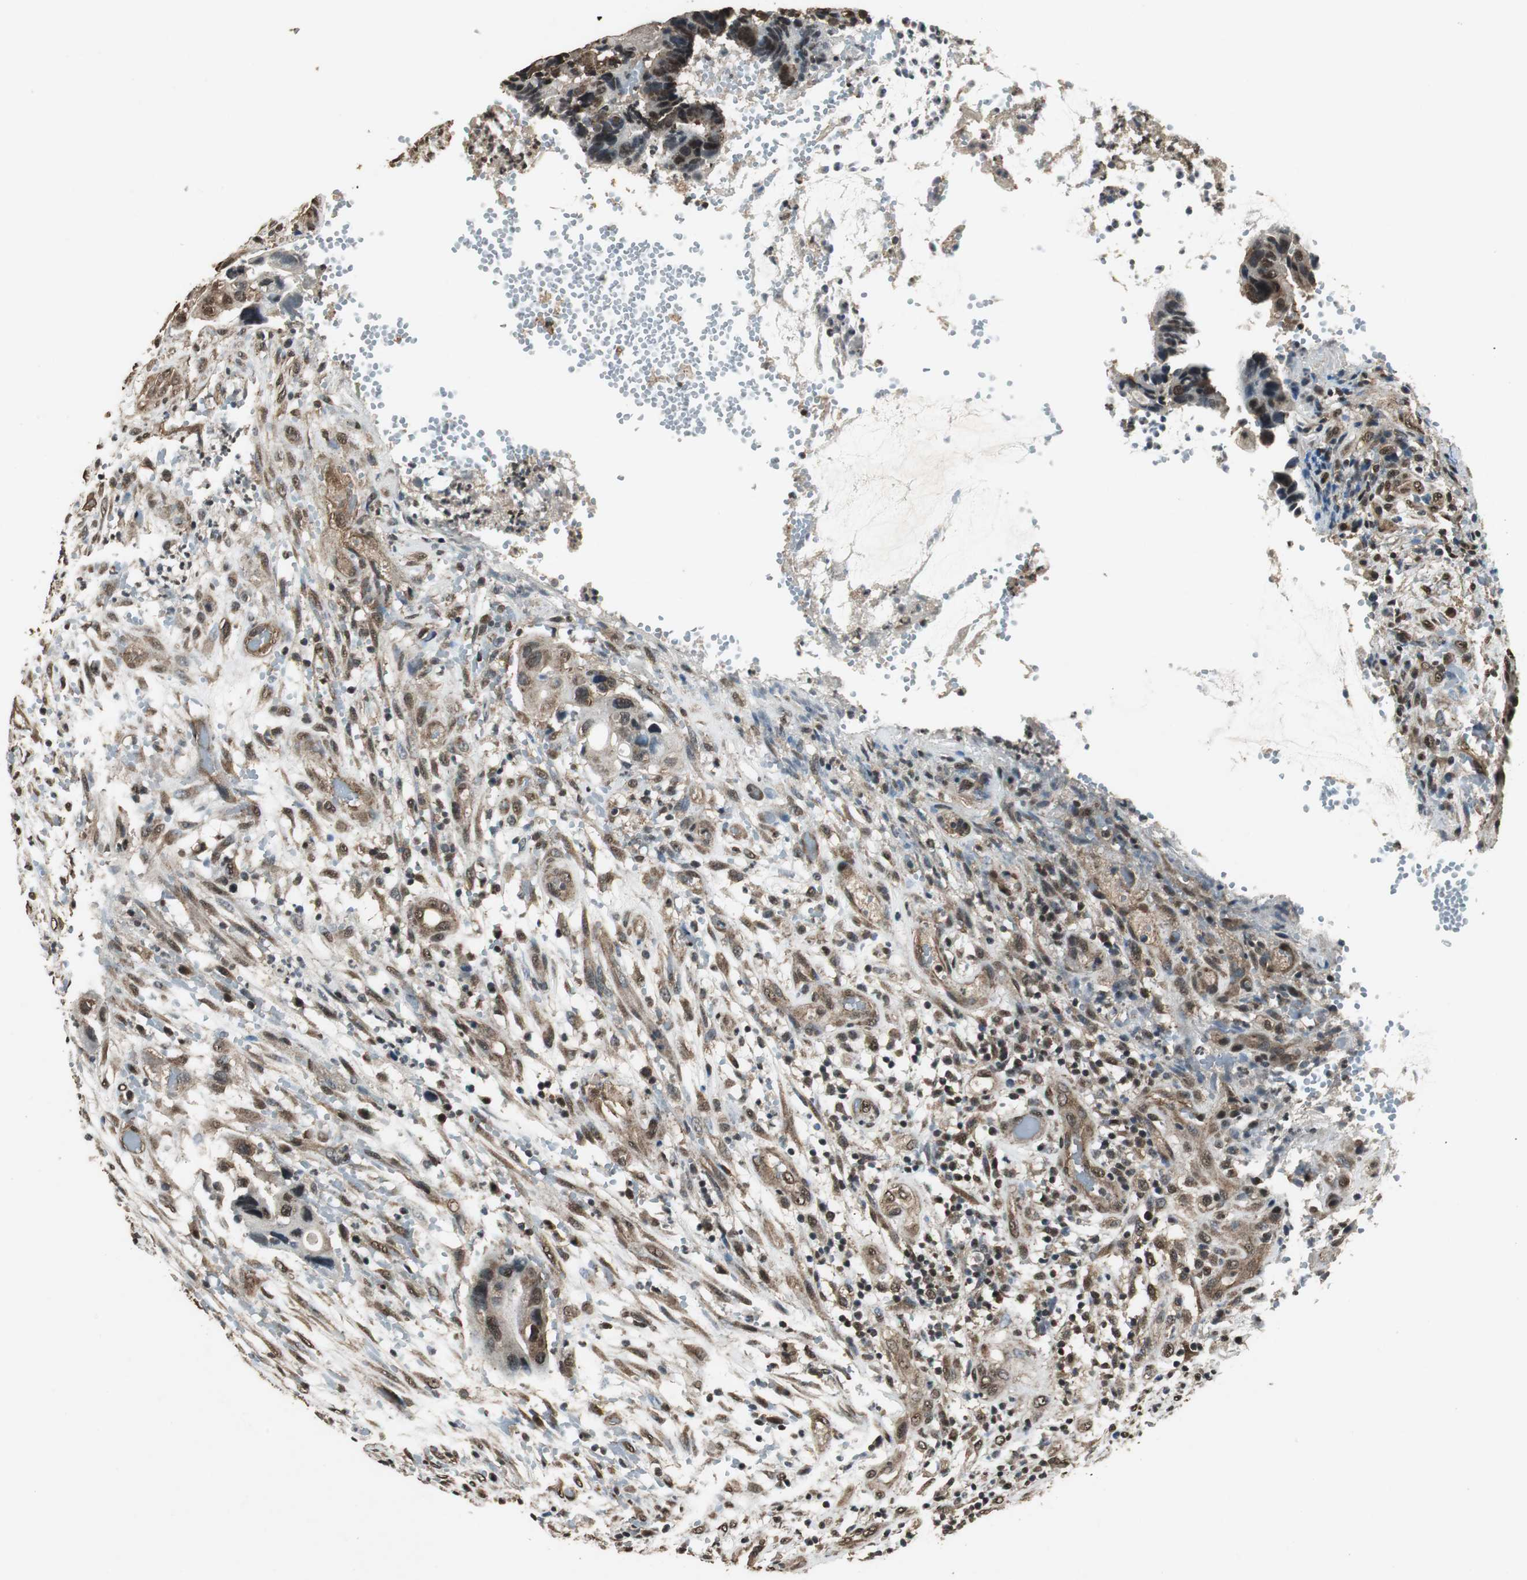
{"staining": {"intensity": "strong", "quantity": ">75%", "location": "cytoplasmic/membranous,nuclear"}, "tissue": "colorectal cancer", "cell_type": "Tumor cells", "image_type": "cancer", "snomed": [{"axis": "morphology", "description": "Adenocarcinoma, NOS"}, {"axis": "topography", "description": "Colon"}], "caption": "Colorectal adenocarcinoma stained with DAB (3,3'-diaminobenzidine) IHC shows high levels of strong cytoplasmic/membranous and nuclear positivity in approximately >75% of tumor cells. Ihc stains the protein of interest in brown and the nuclei are stained blue.", "gene": "PPP1R13B", "patient": {"sex": "female", "age": 57}}